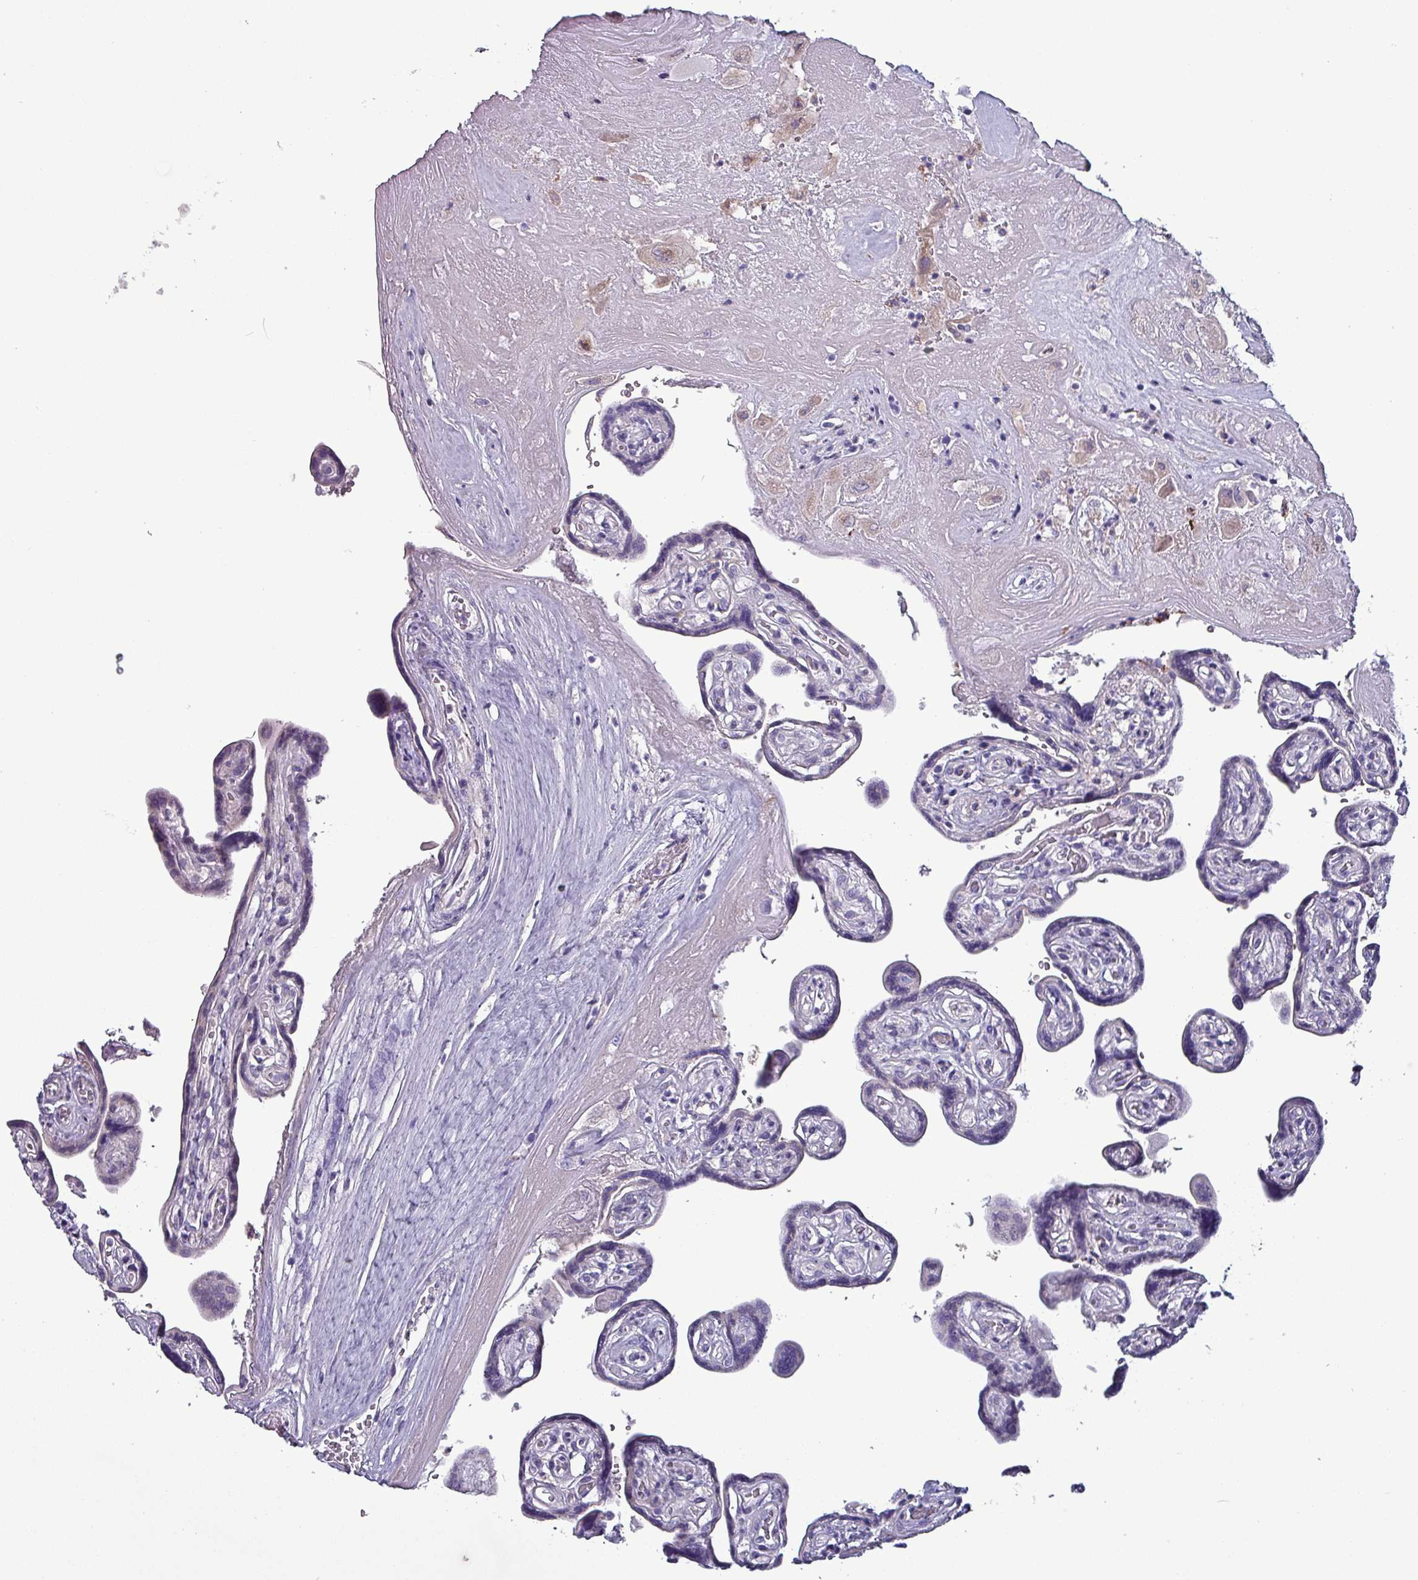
{"staining": {"intensity": "negative", "quantity": "none", "location": "none"}, "tissue": "placenta", "cell_type": "Decidual cells", "image_type": "normal", "snomed": [{"axis": "morphology", "description": "Normal tissue, NOS"}, {"axis": "topography", "description": "Placenta"}], "caption": "A high-resolution histopathology image shows immunohistochemistry (IHC) staining of unremarkable placenta, which shows no significant staining in decidual cells.", "gene": "HSD3B7", "patient": {"sex": "female", "age": 32}}